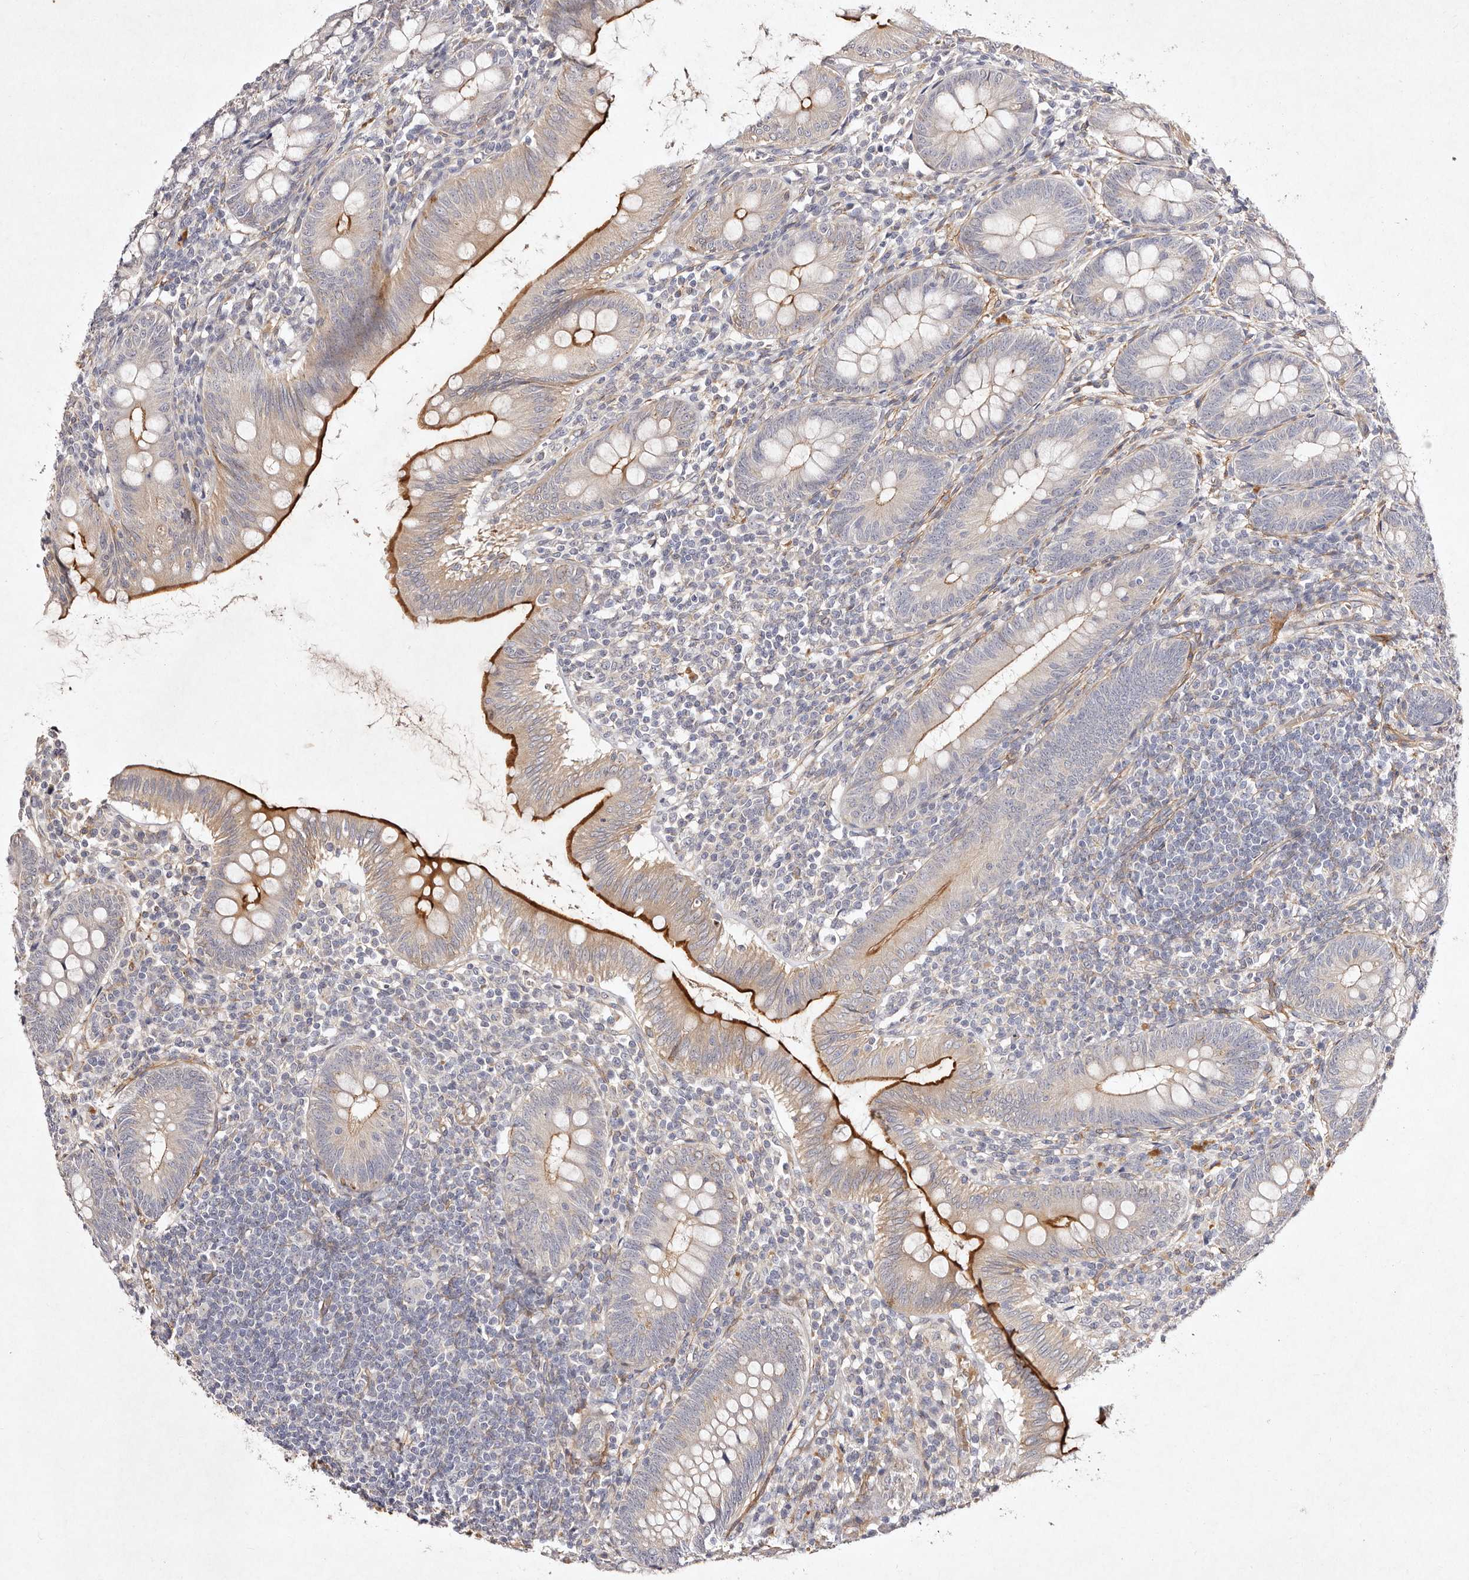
{"staining": {"intensity": "strong", "quantity": "25%-75%", "location": "cytoplasmic/membranous"}, "tissue": "appendix", "cell_type": "Glandular cells", "image_type": "normal", "snomed": [{"axis": "morphology", "description": "Normal tissue, NOS"}, {"axis": "topography", "description": "Appendix"}], "caption": "Protein expression analysis of benign human appendix reveals strong cytoplasmic/membranous staining in approximately 25%-75% of glandular cells.", "gene": "MTMR11", "patient": {"sex": "male", "age": 14}}